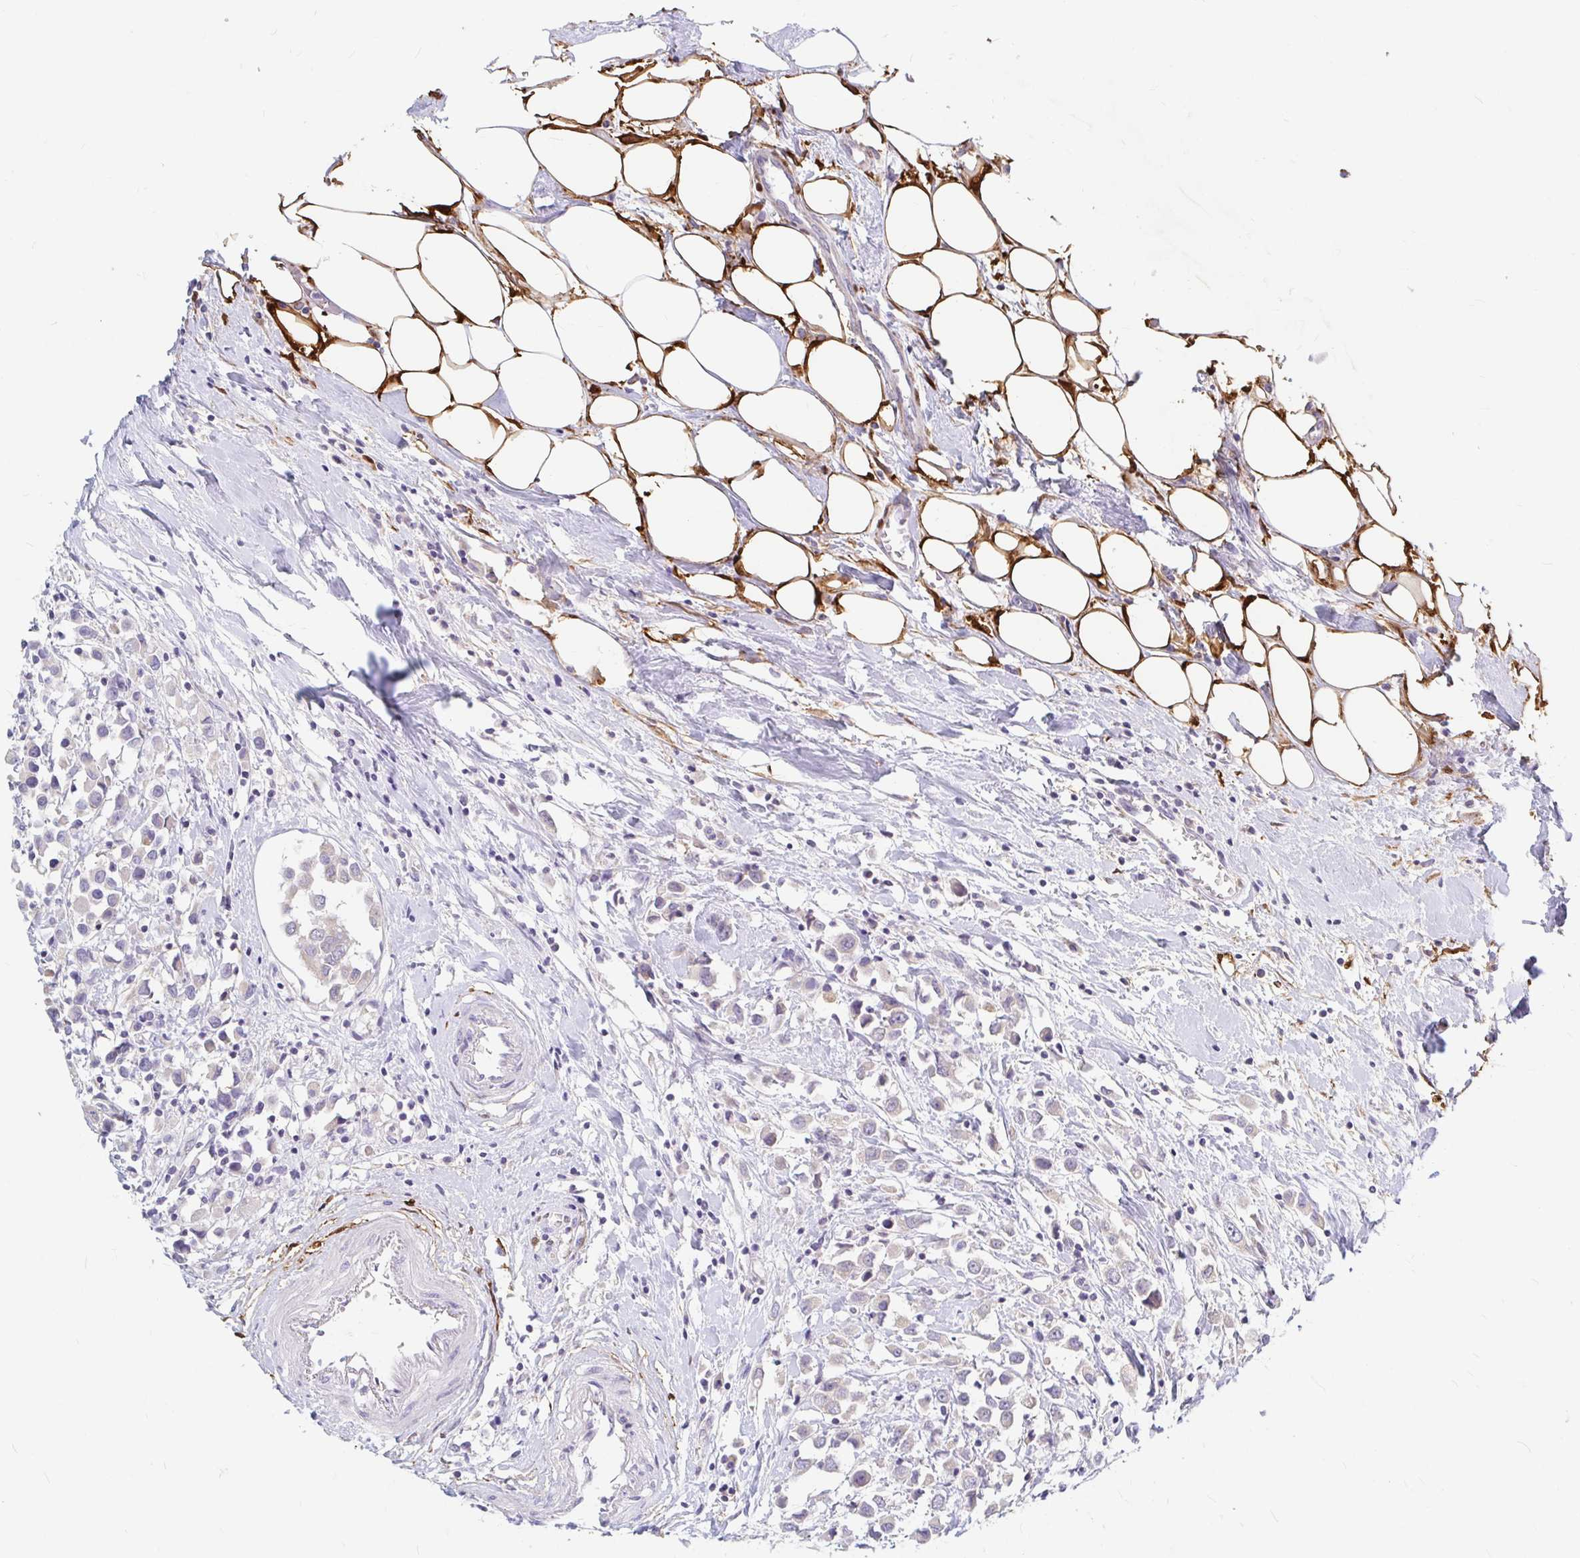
{"staining": {"intensity": "negative", "quantity": "none", "location": "none"}, "tissue": "breast cancer", "cell_type": "Tumor cells", "image_type": "cancer", "snomed": [{"axis": "morphology", "description": "Duct carcinoma"}, {"axis": "topography", "description": "Breast"}], "caption": "An image of human breast infiltrating ductal carcinoma is negative for staining in tumor cells.", "gene": "ADH1A", "patient": {"sex": "female", "age": 61}}